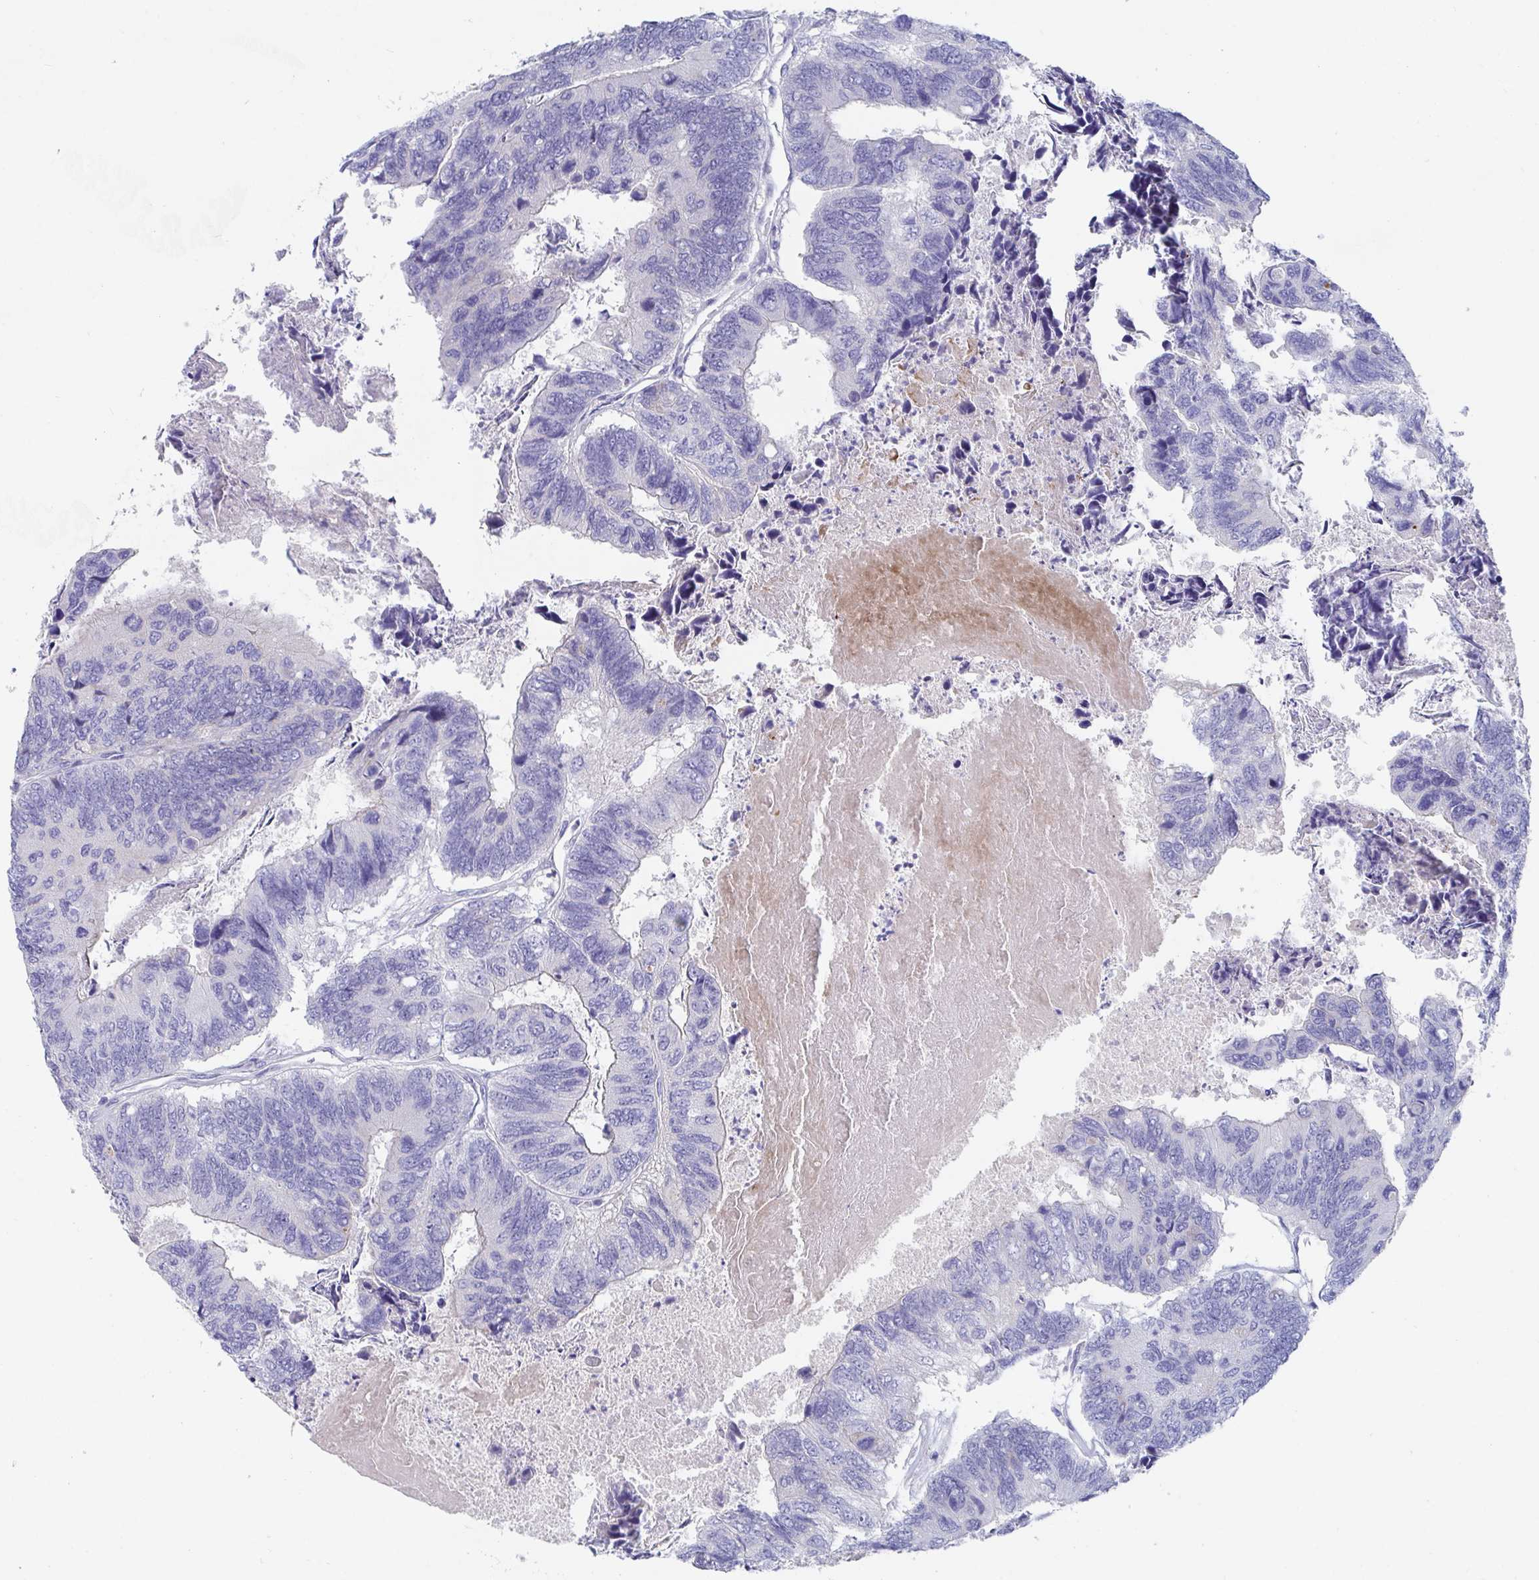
{"staining": {"intensity": "negative", "quantity": "none", "location": "none"}, "tissue": "colorectal cancer", "cell_type": "Tumor cells", "image_type": "cancer", "snomed": [{"axis": "morphology", "description": "Adenocarcinoma, NOS"}, {"axis": "topography", "description": "Colon"}], "caption": "Adenocarcinoma (colorectal) stained for a protein using immunohistochemistry (IHC) reveals no expression tumor cells.", "gene": "ZNF561", "patient": {"sex": "female", "age": 67}}